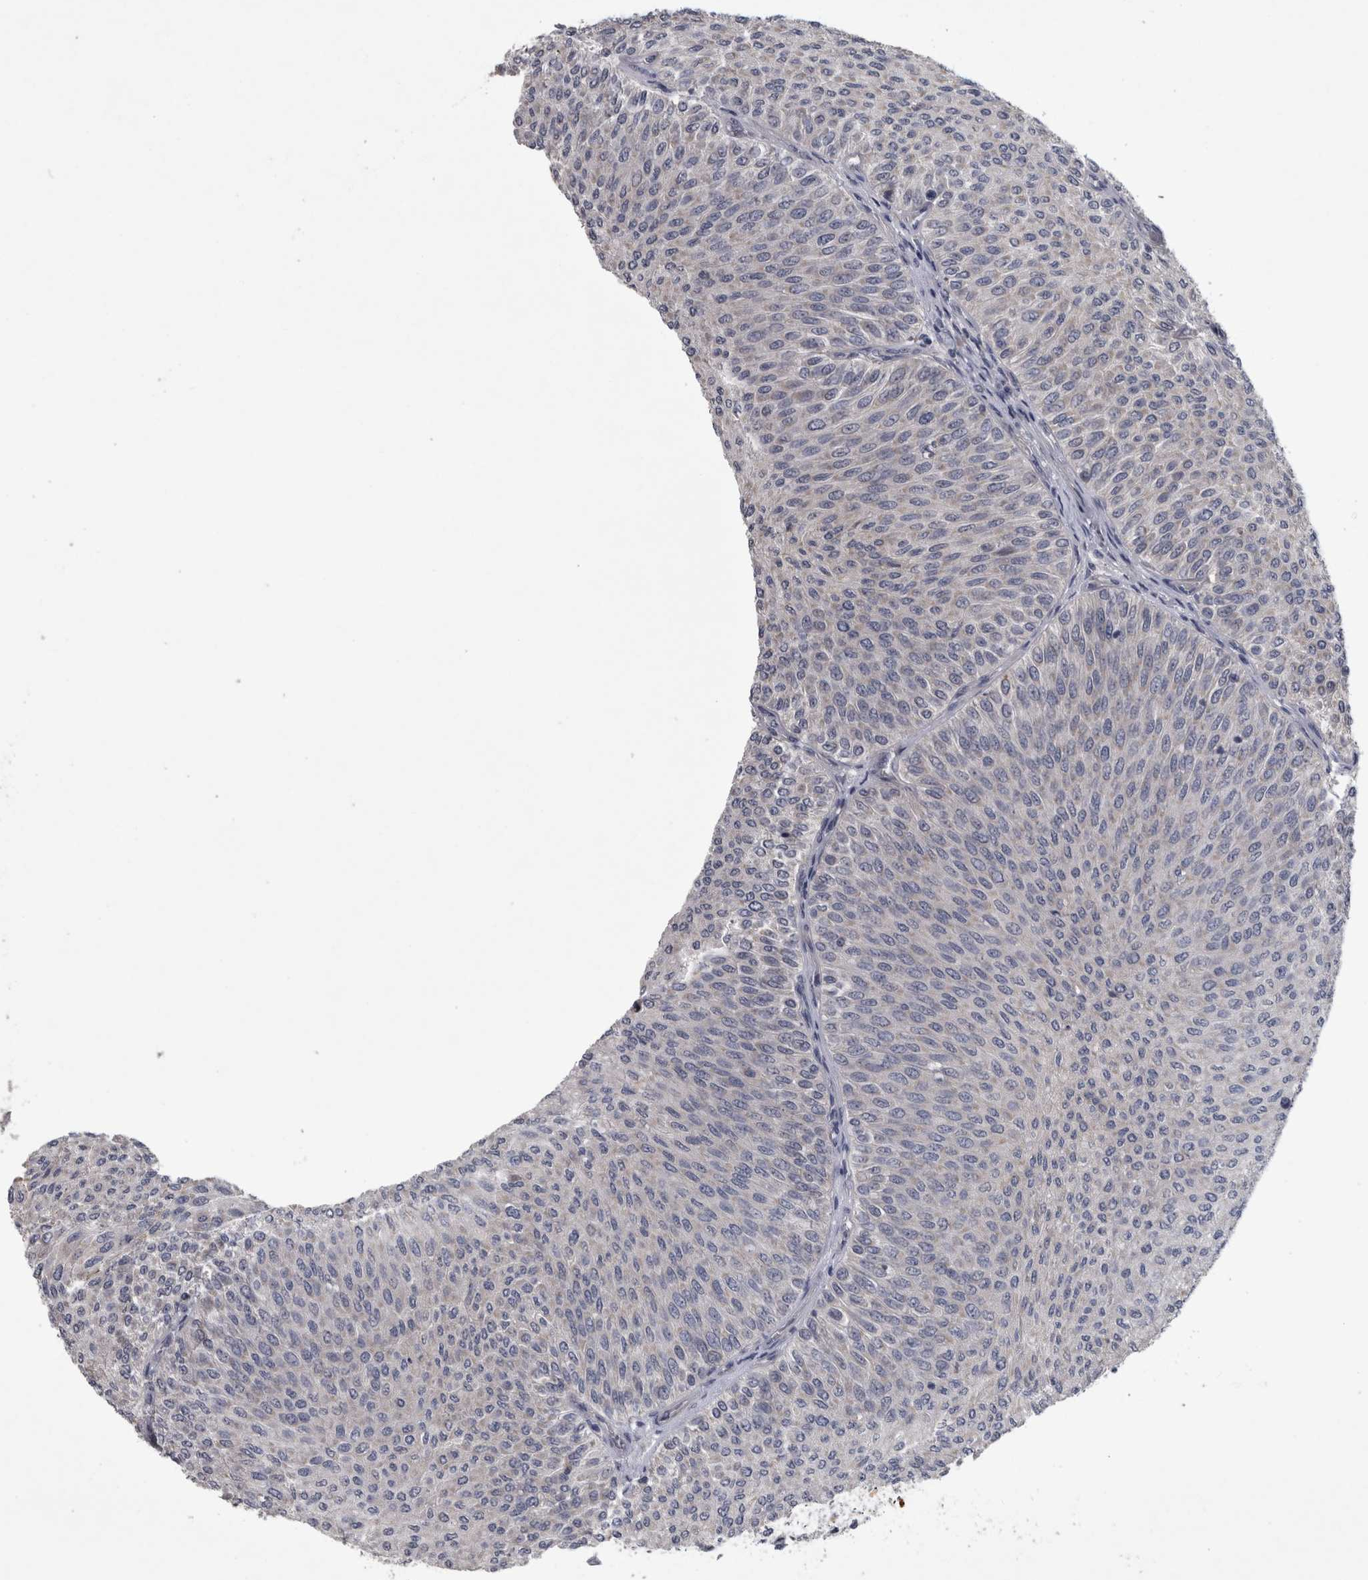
{"staining": {"intensity": "negative", "quantity": "none", "location": "none"}, "tissue": "urothelial cancer", "cell_type": "Tumor cells", "image_type": "cancer", "snomed": [{"axis": "morphology", "description": "Urothelial carcinoma, Low grade"}, {"axis": "topography", "description": "Urinary bladder"}], "caption": "Tumor cells are negative for protein expression in human urothelial cancer.", "gene": "DBT", "patient": {"sex": "male", "age": 78}}